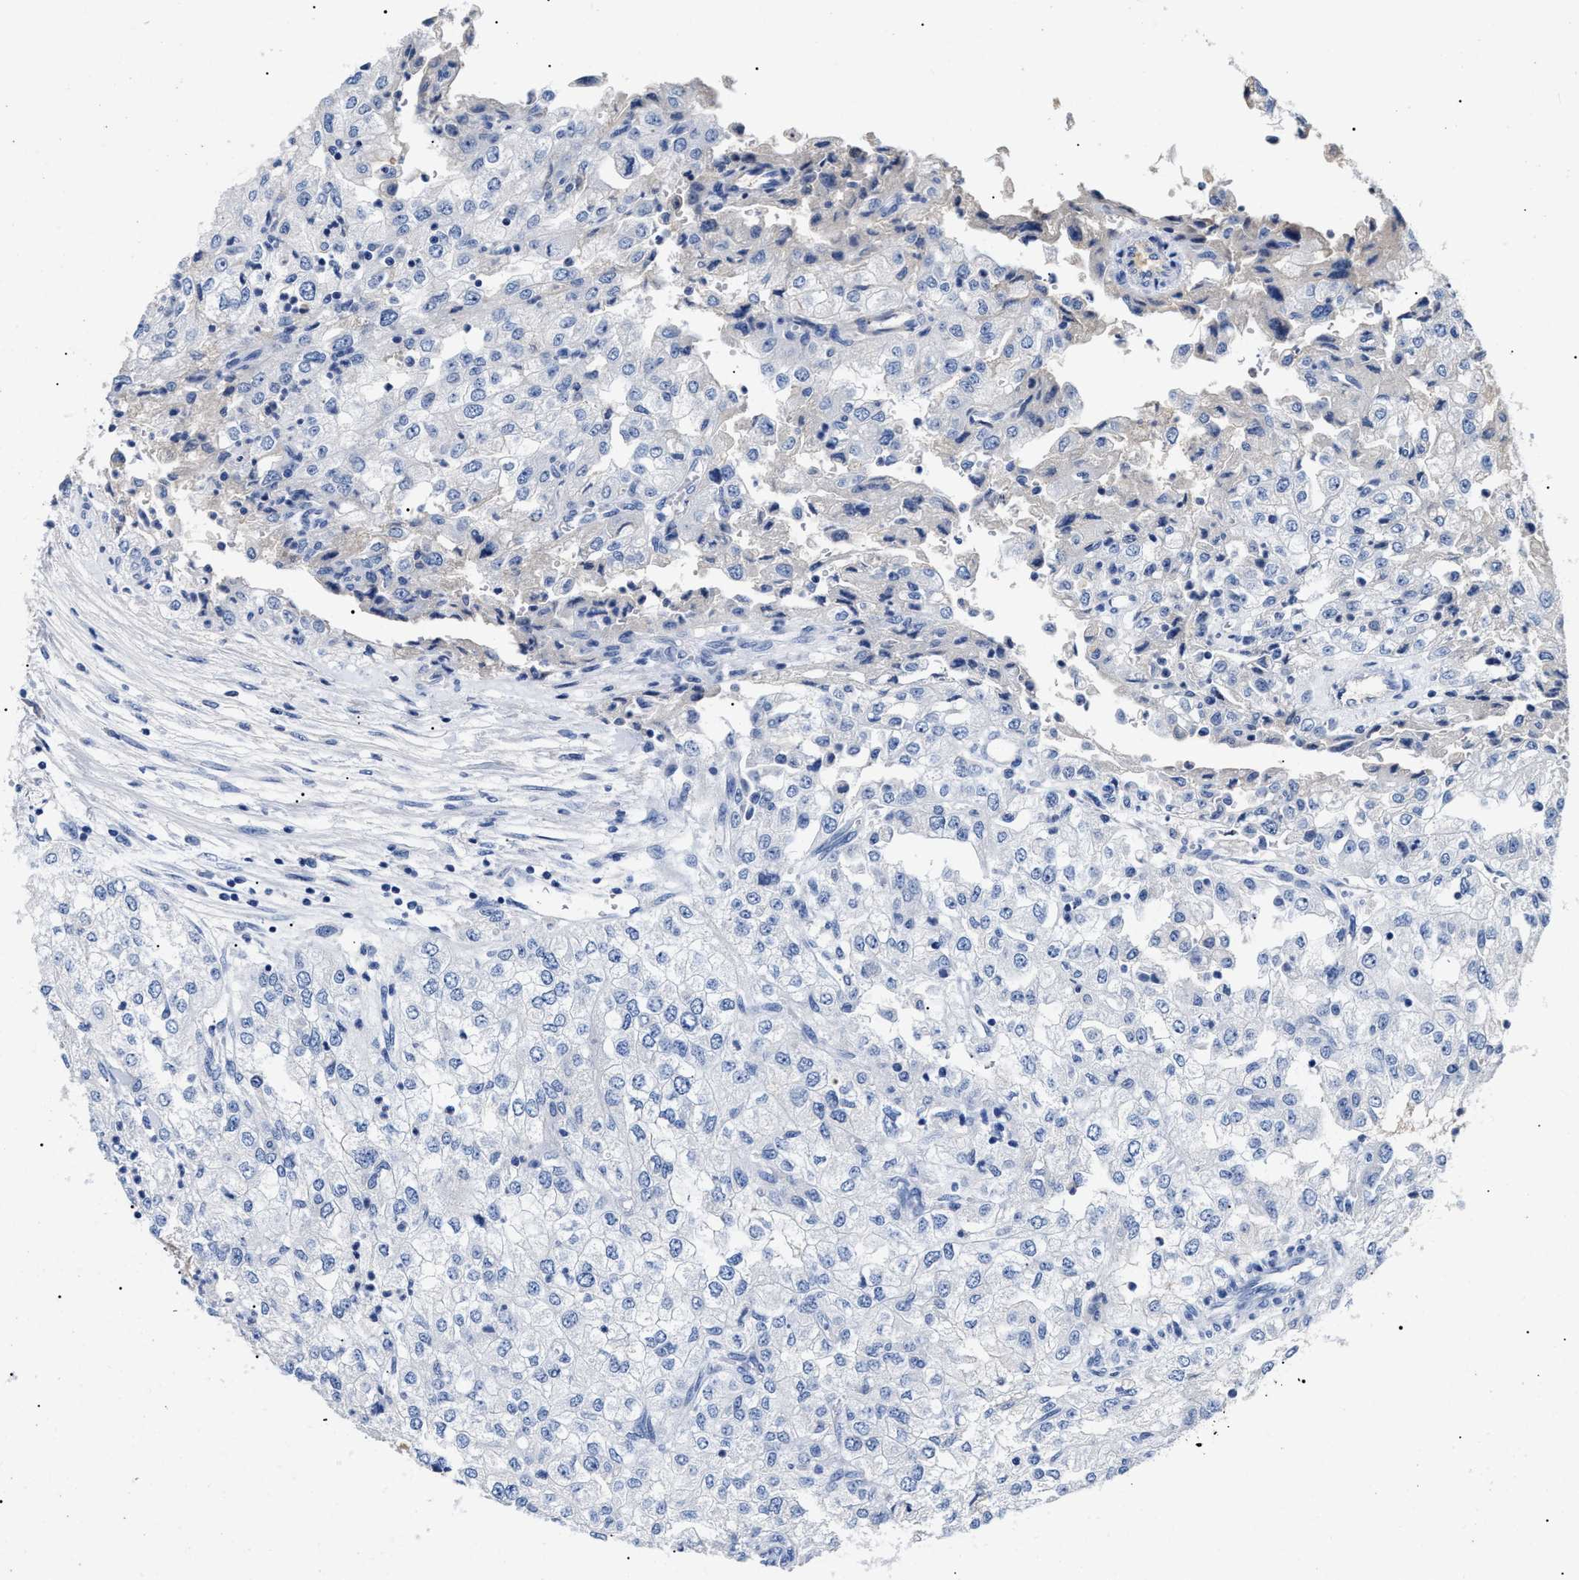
{"staining": {"intensity": "negative", "quantity": "none", "location": "none"}, "tissue": "renal cancer", "cell_type": "Tumor cells", "image_type": "cancer", "snomed": [{"axis": "morphology", "description": "Adenocarcinoma, NOS"}, {"axis": "topography", "description": "Kidney"}], "caption": "This is an IHC micrograph of renal adenocarcinoma. There is no positivity in tumor cells.", "gene": "LRRC8E", "patient": {"sex": "female", "age": 54}}